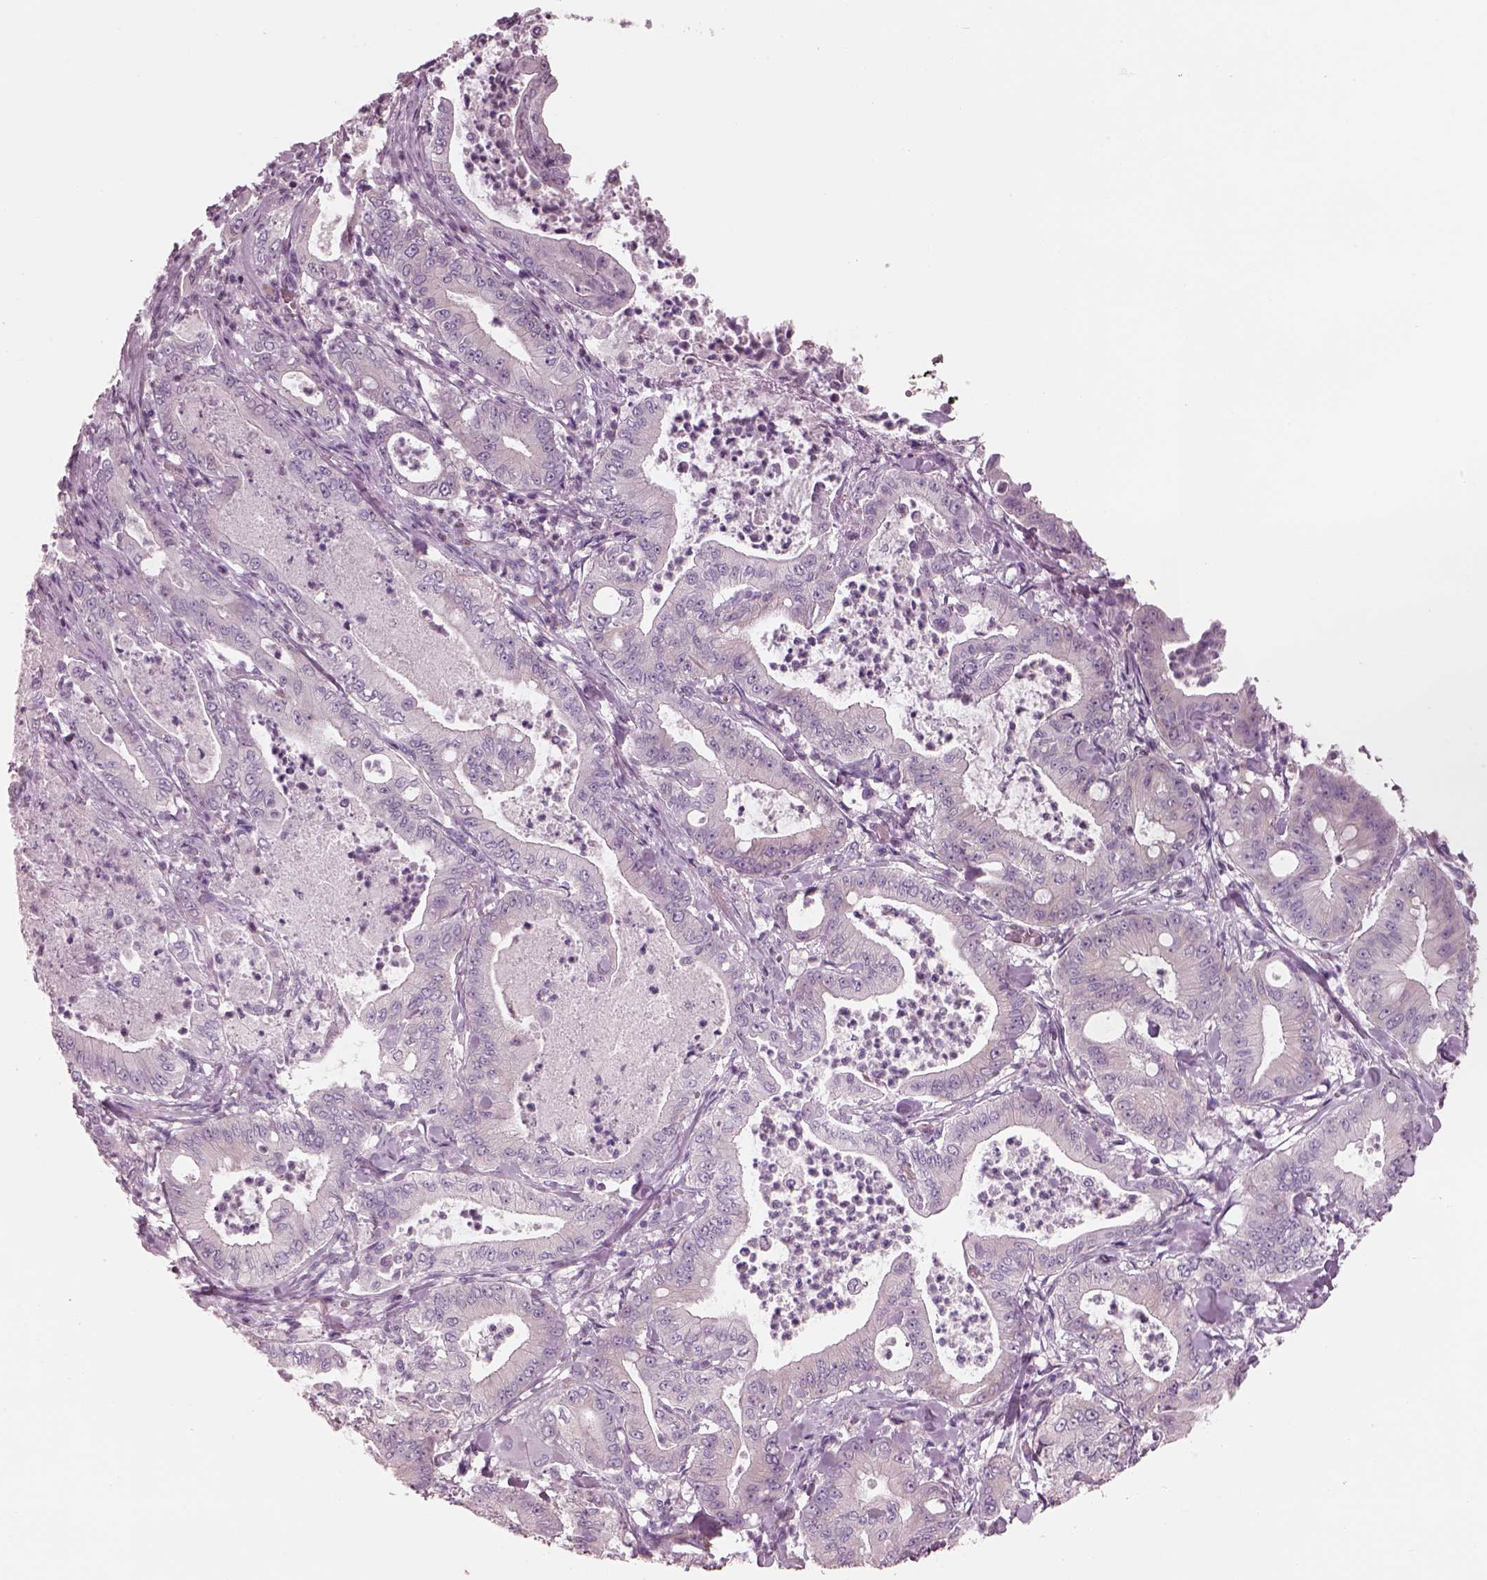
{"staining": {"intensity": "negative", "quantity": "none", "location": "none"}, "tissue": "pancreatic cancer", "cell_type": "Tumor cells", "image_type": "cancer", "snomed": [{"axis": "morphology", "description": "Adenocarcinoma, NOS"}, {"axis": "topography", "description": "Pancreas"}], "caption": "Immunohistochemical staining of human adenocarcinoma (pancreatic) displays no significant staining in tumor cells.", "gene": "SLC27A2", "patient": {"sex": "male", "age": 71}}